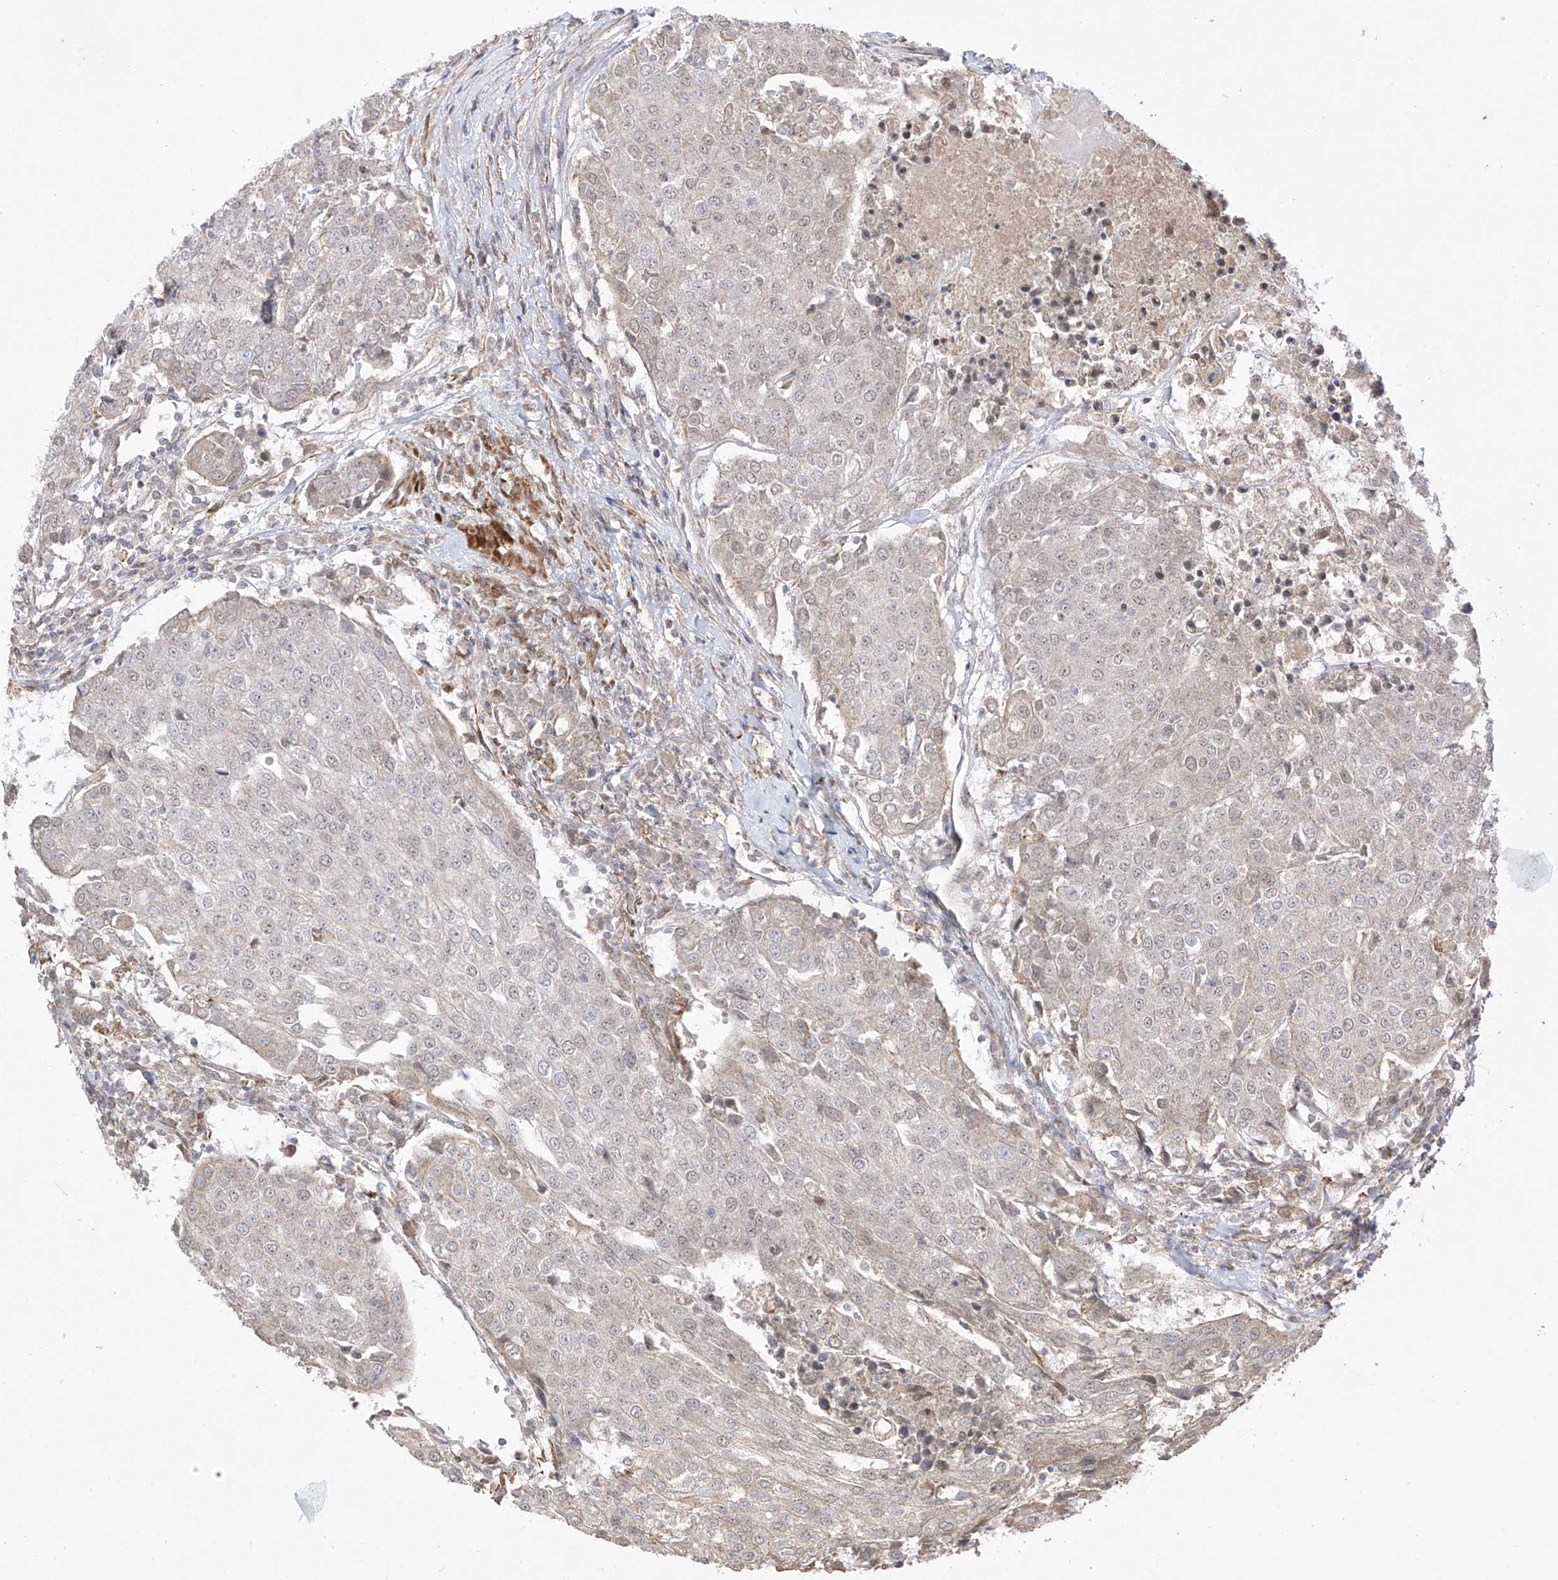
{"staining": {"intensity": "weak", "quantity": "<25%", "location": "cytoplasmic/membranous"}, "tissue": "urothelial cancer", "cell_type": "Tumor cells", "image_type": "cancer", "snomed": [{"axis": "morphology", "description": "Urothelial carcinoma, High grade"}, {"axis": "topography", "description": "Urinary bladder"}], "caption": "Immunohistochemistry of human high-grade urothelial carcinoma exhibits no positivity in tumor cells.", "gene": "ABCD1", "patient": {"sex": "female", "age": 85}}